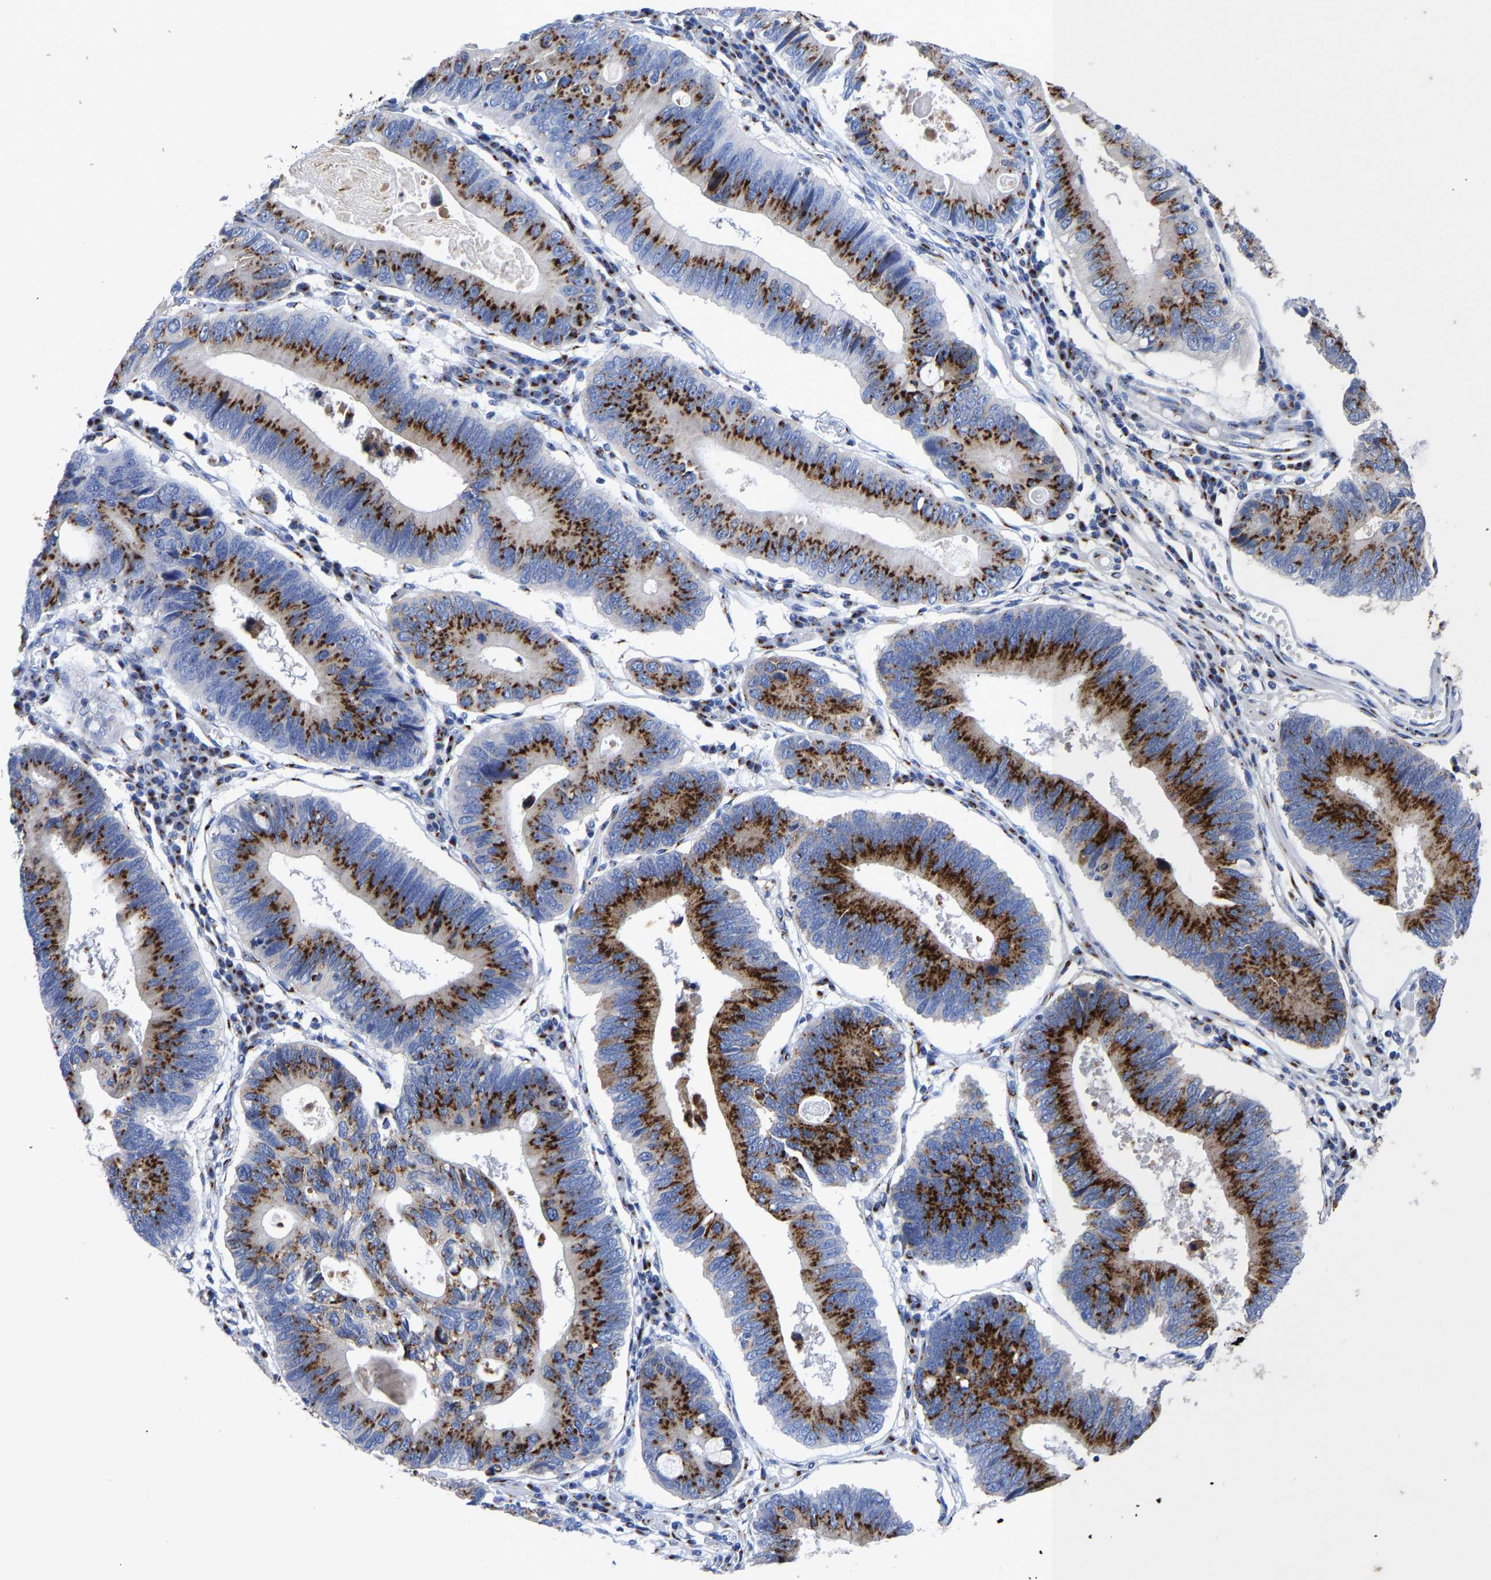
{"staining": {"intensity": "strong", "quantity": ">75%", "location": "cytoplasmic/membranous"}, "tissue": "stomach cancer", "cell_type": "Tumor cells", "image_type": "cancer", "snomed": [{"axis": "morphology", "description": "Adenocarcinoma, NOS"}, {"axis": "topography", "description": "Stomach"}], "caption": "Tumor cells reveal high levels of strong cytoplasmic/membranous expression in about >75% of cells in stomach cancer (adenocarcinoma). The staining is performed using DAB (3,3'-diaminobenzidine) brown chromogen to label protein expression. The nuclei are counter-stained blue using hematoxylin.", "gene": "TMEM87A", "patient": {"sex": "male", "age": 59}}